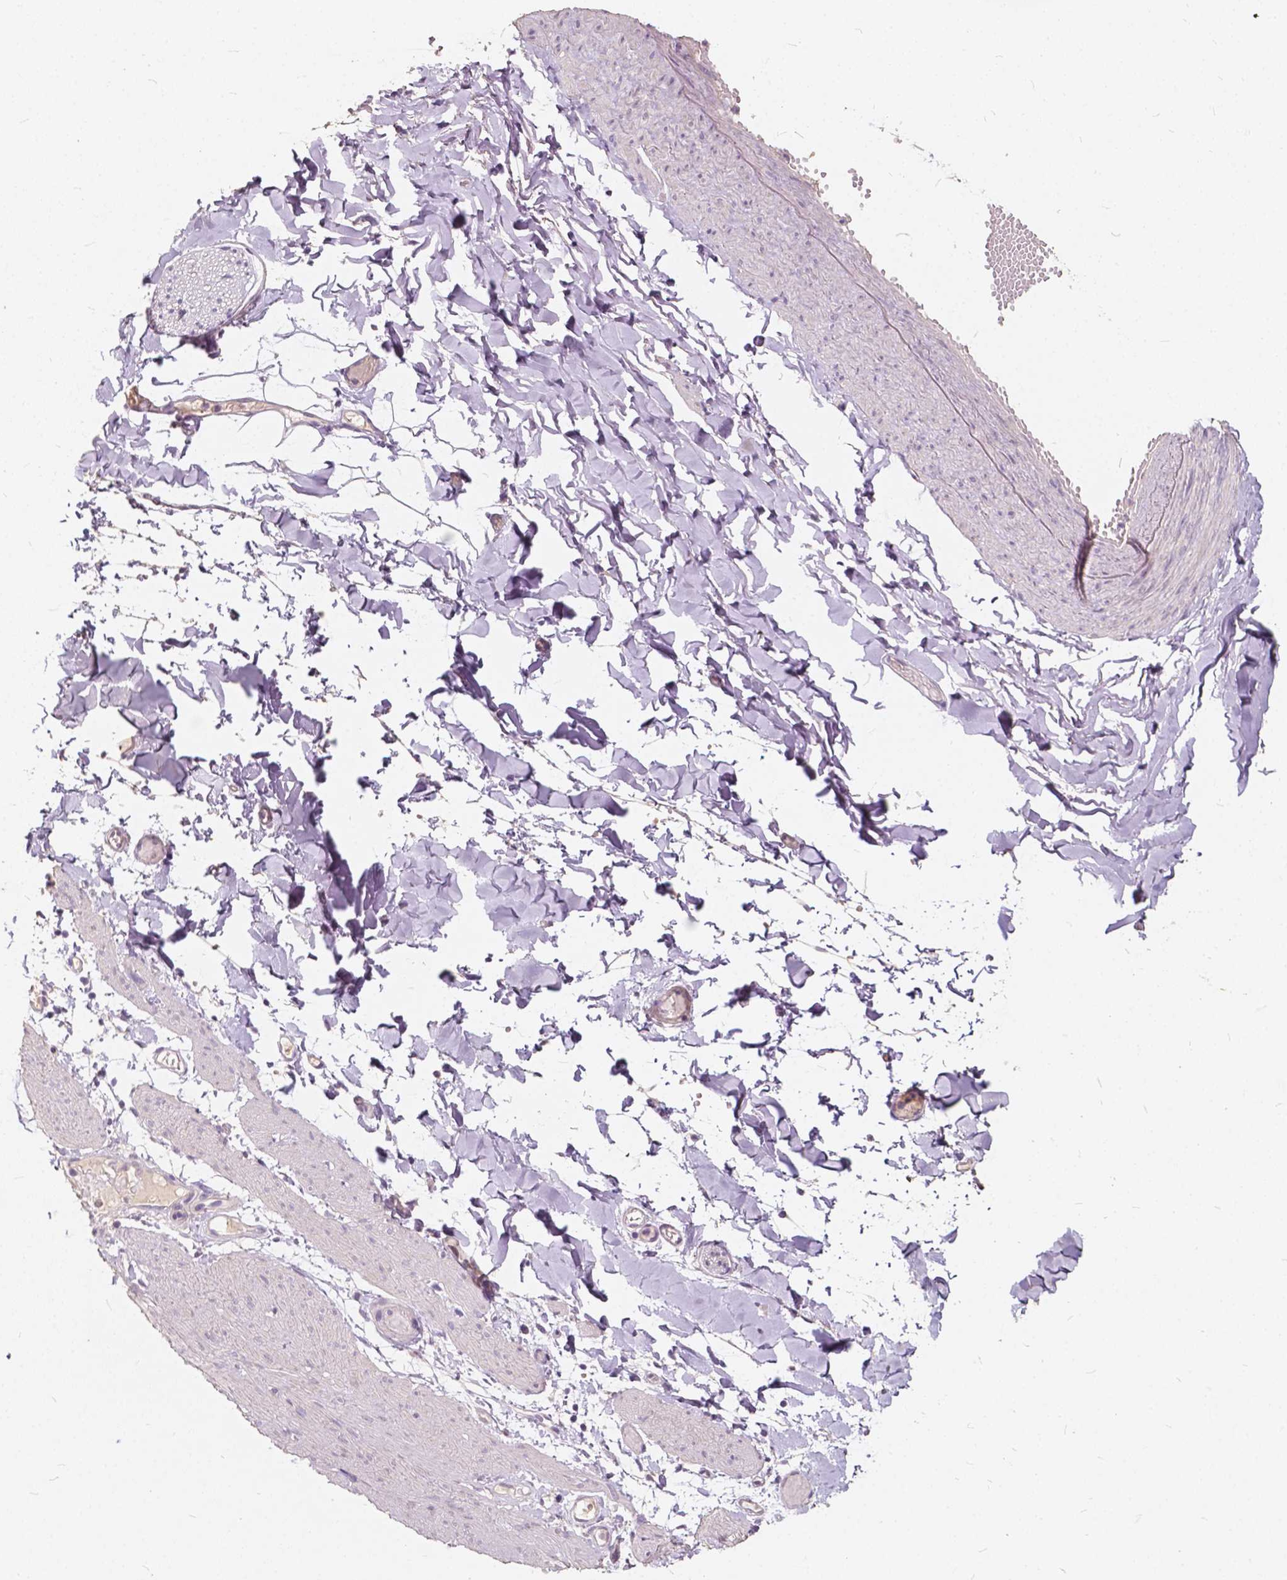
{"staining": {"intensity": "negative", "quantity": "none", "location": "none"}, "tissue": "adipose tissue", "cell_type": "Adipocytes", "image_type": "normal", "snomed": [{"axis": "morphology", "description": "Normal tissue, NOS"}, {"axis": "topography", "description": "Gallbladder"}, {"axis": "topography", "description": "Peripheral nerve tissue"}], "caption": "Adipose tissue stained for a protein using immunohistochemistry (IHC) demonstrates no expression adipocytes.", "gene": "SLC7A8", "patient": {"sex": "female", "age": 45}}